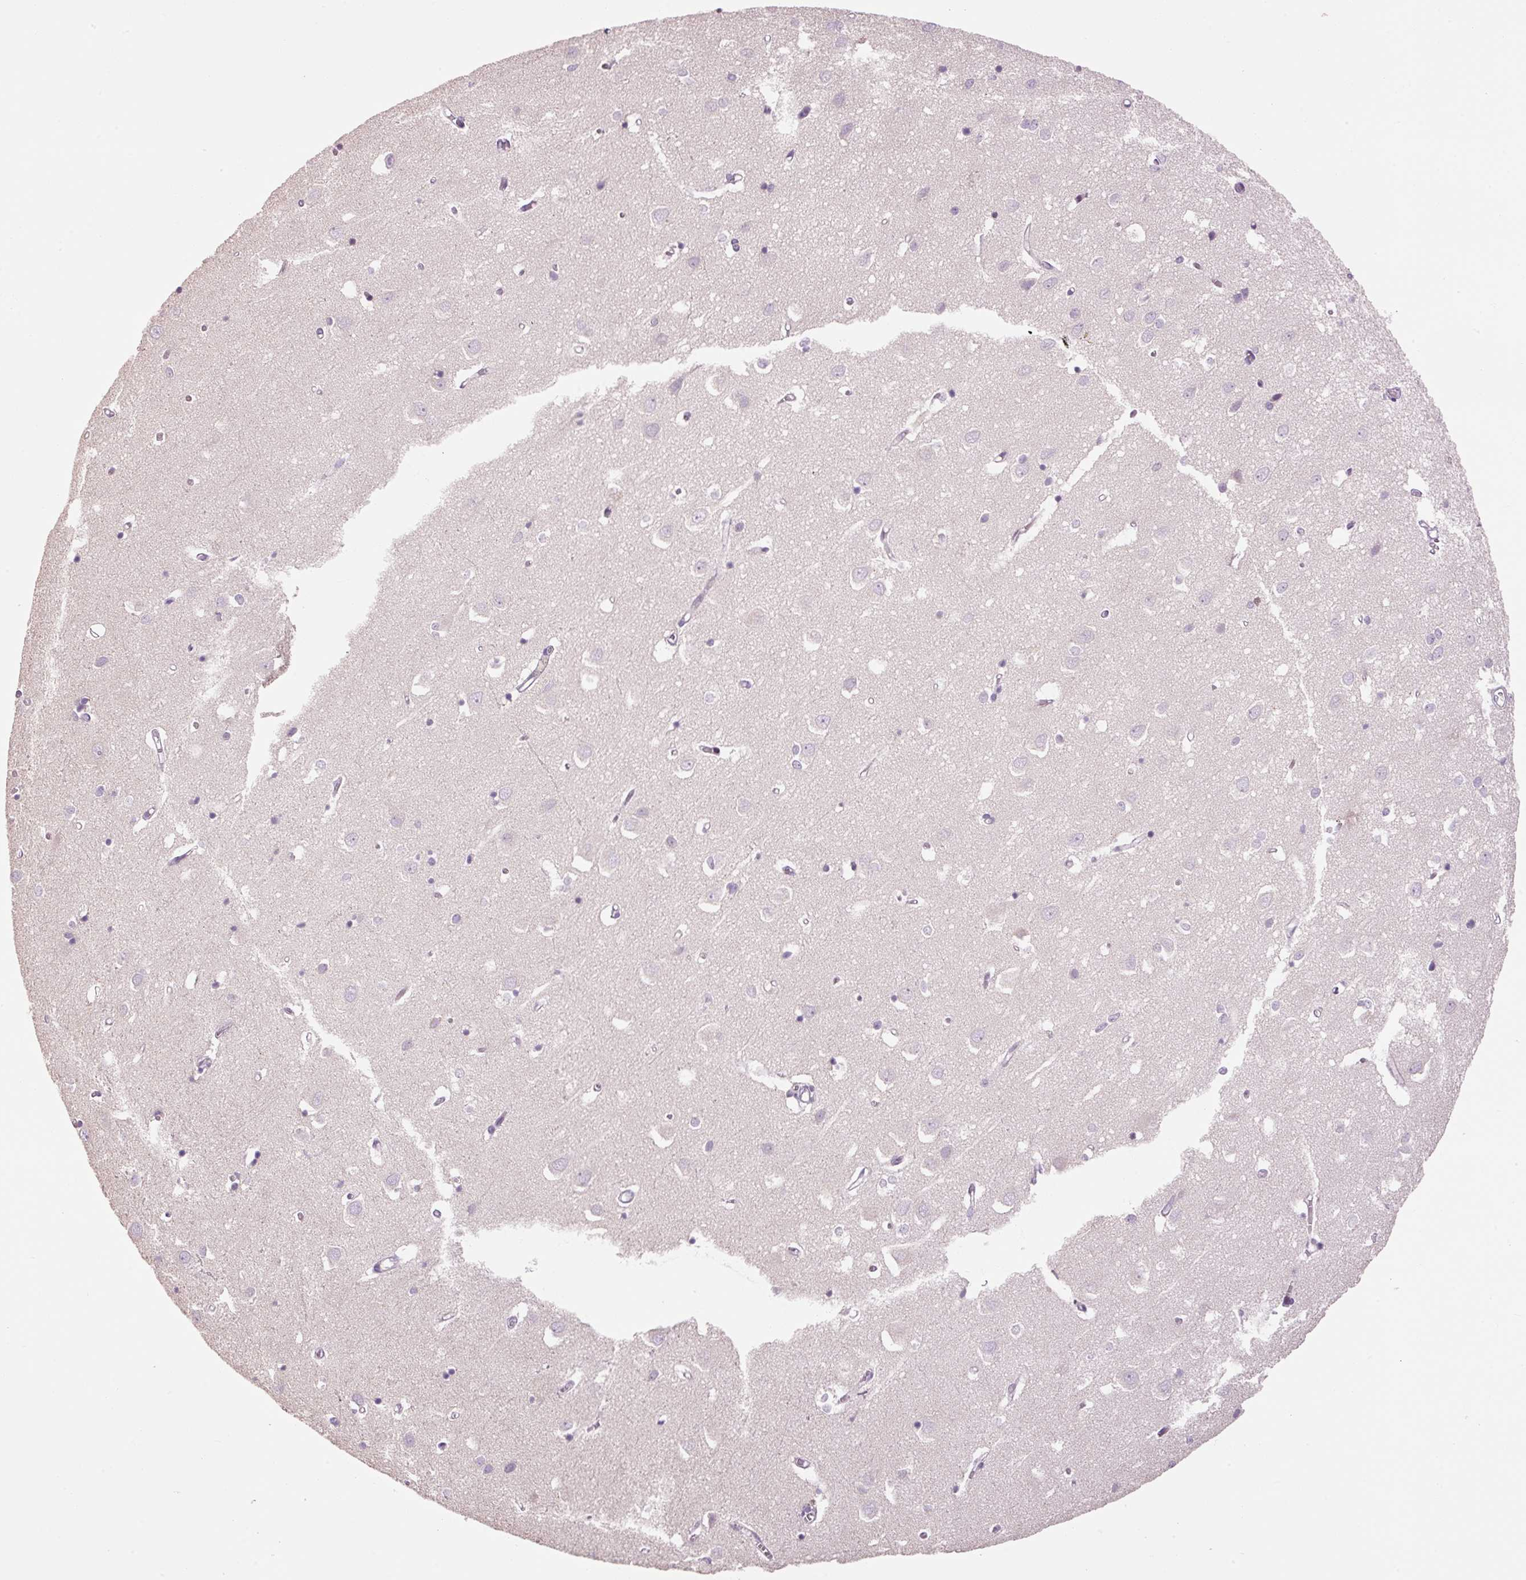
{"staining": {"intensity": "negative", "quantity": "none", "location": "none"}, "tissue": "cerebral cortex", "cell_type": "Endothelial cells", "image_type": "normal", "snomed": [{"axis": "morphology", "description": "Normal tissue, NOS"}, {"axis": "topography", "description": "Cerebral cortex"}], "caption": "Immunohistochemistry of benign human cerebral cortex displays no staining in endothelial cells.", "gene": "HAX1", "patient": {"sex": "male", "age": 70}}